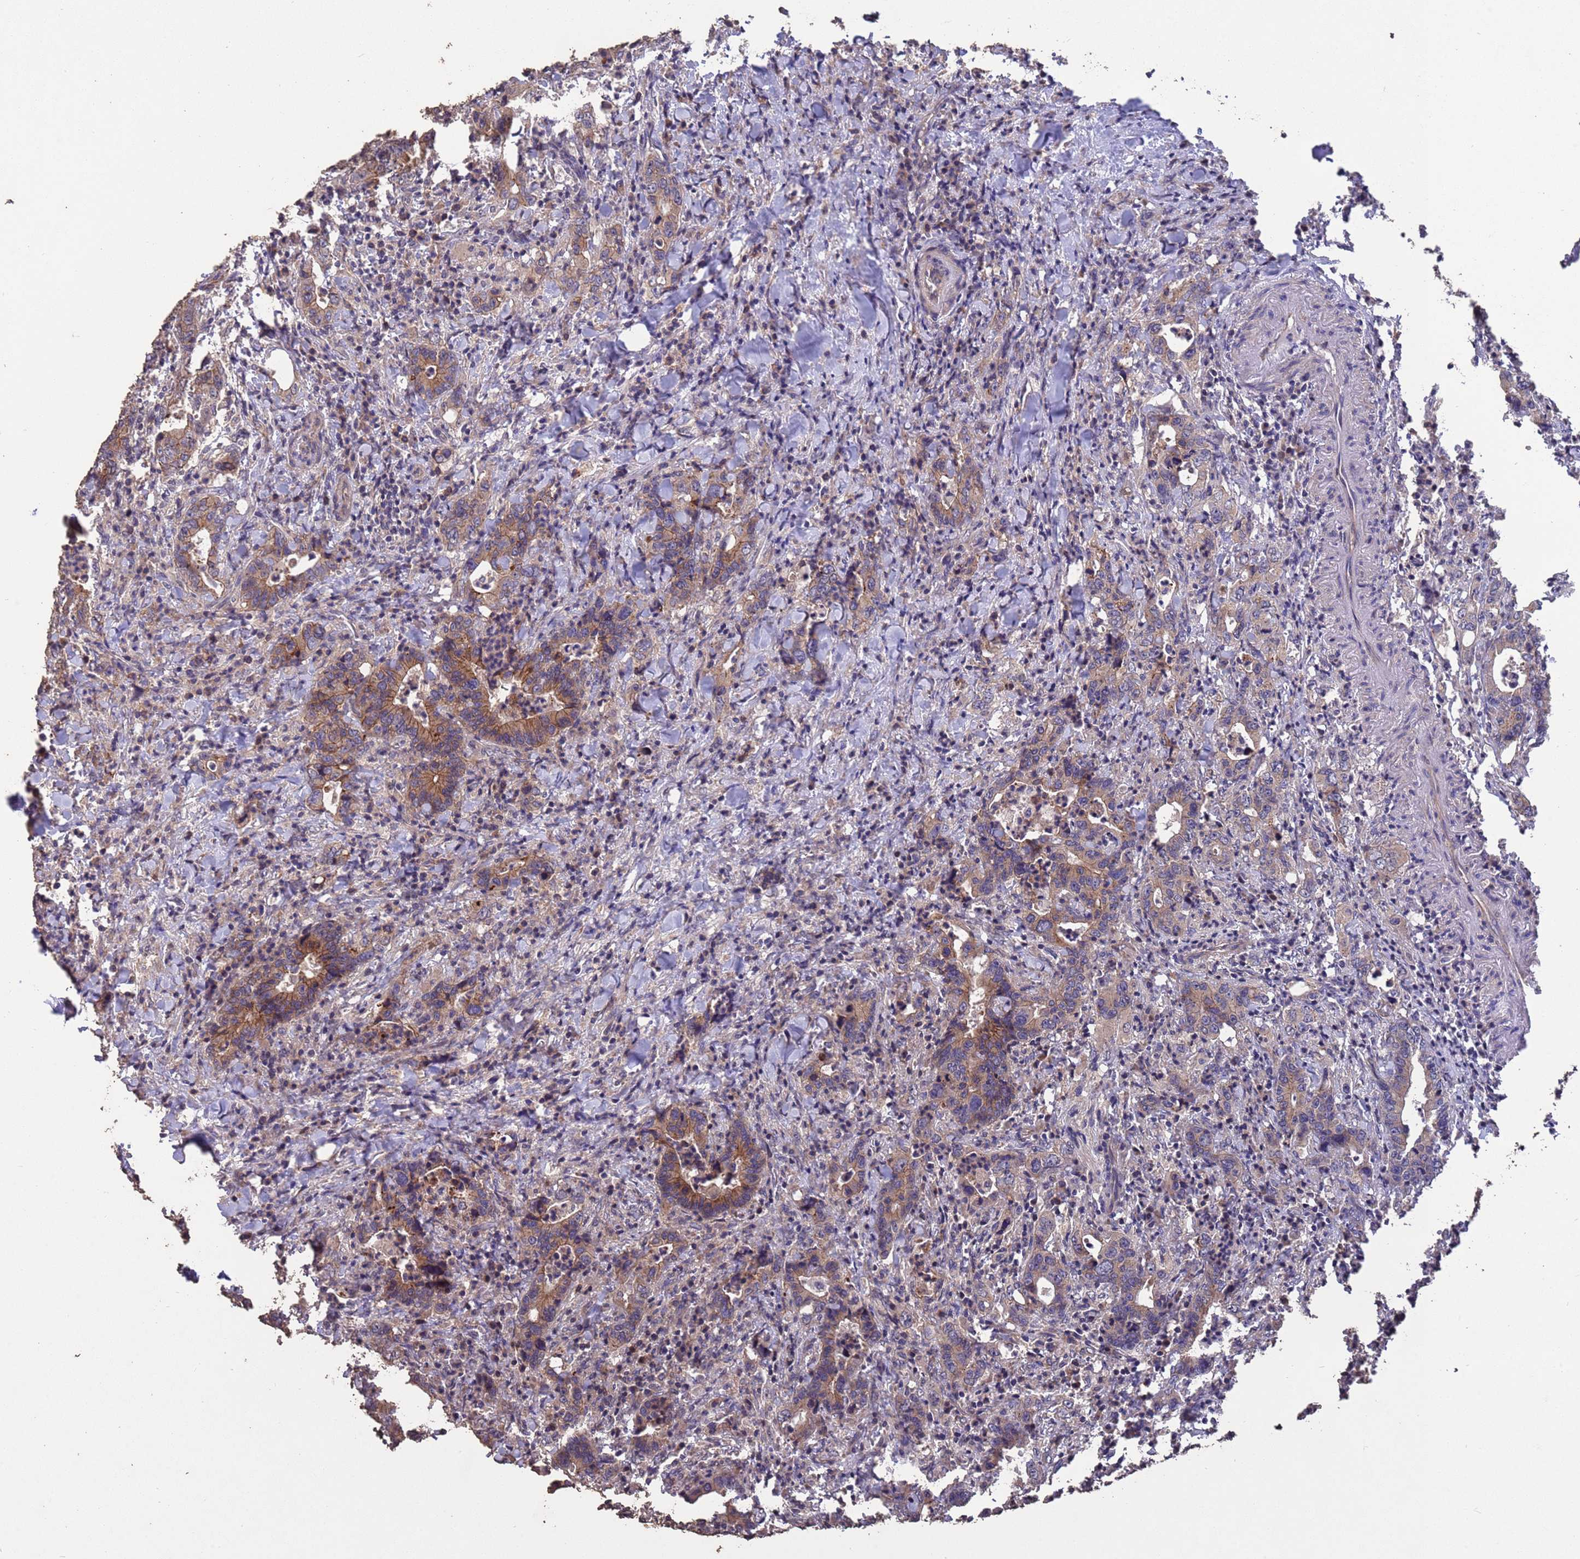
{"staining": {"intensity": "moderate", "quantity": "25%-75%", "location": "cytoplasmic/membranous"}, "tissue": "colorectal cancer", "cell_type": "Tumor cells", "image_type": "cancer", "snomed": [{"axis": "morphology", "description": "Adenocarcinoma, NOS"}, {"axis": "topography", "description": "Colon"}], "caption": "Immunohistochemical staining of human colorectal cancer (adenocarcinoma) displays medium levels of moderate cytoplasmic/membranous staining in approximately 25%-75% of tumor cells.", "gene": "SLC9B2", "patient": {"sex": "female", "age": 75}}